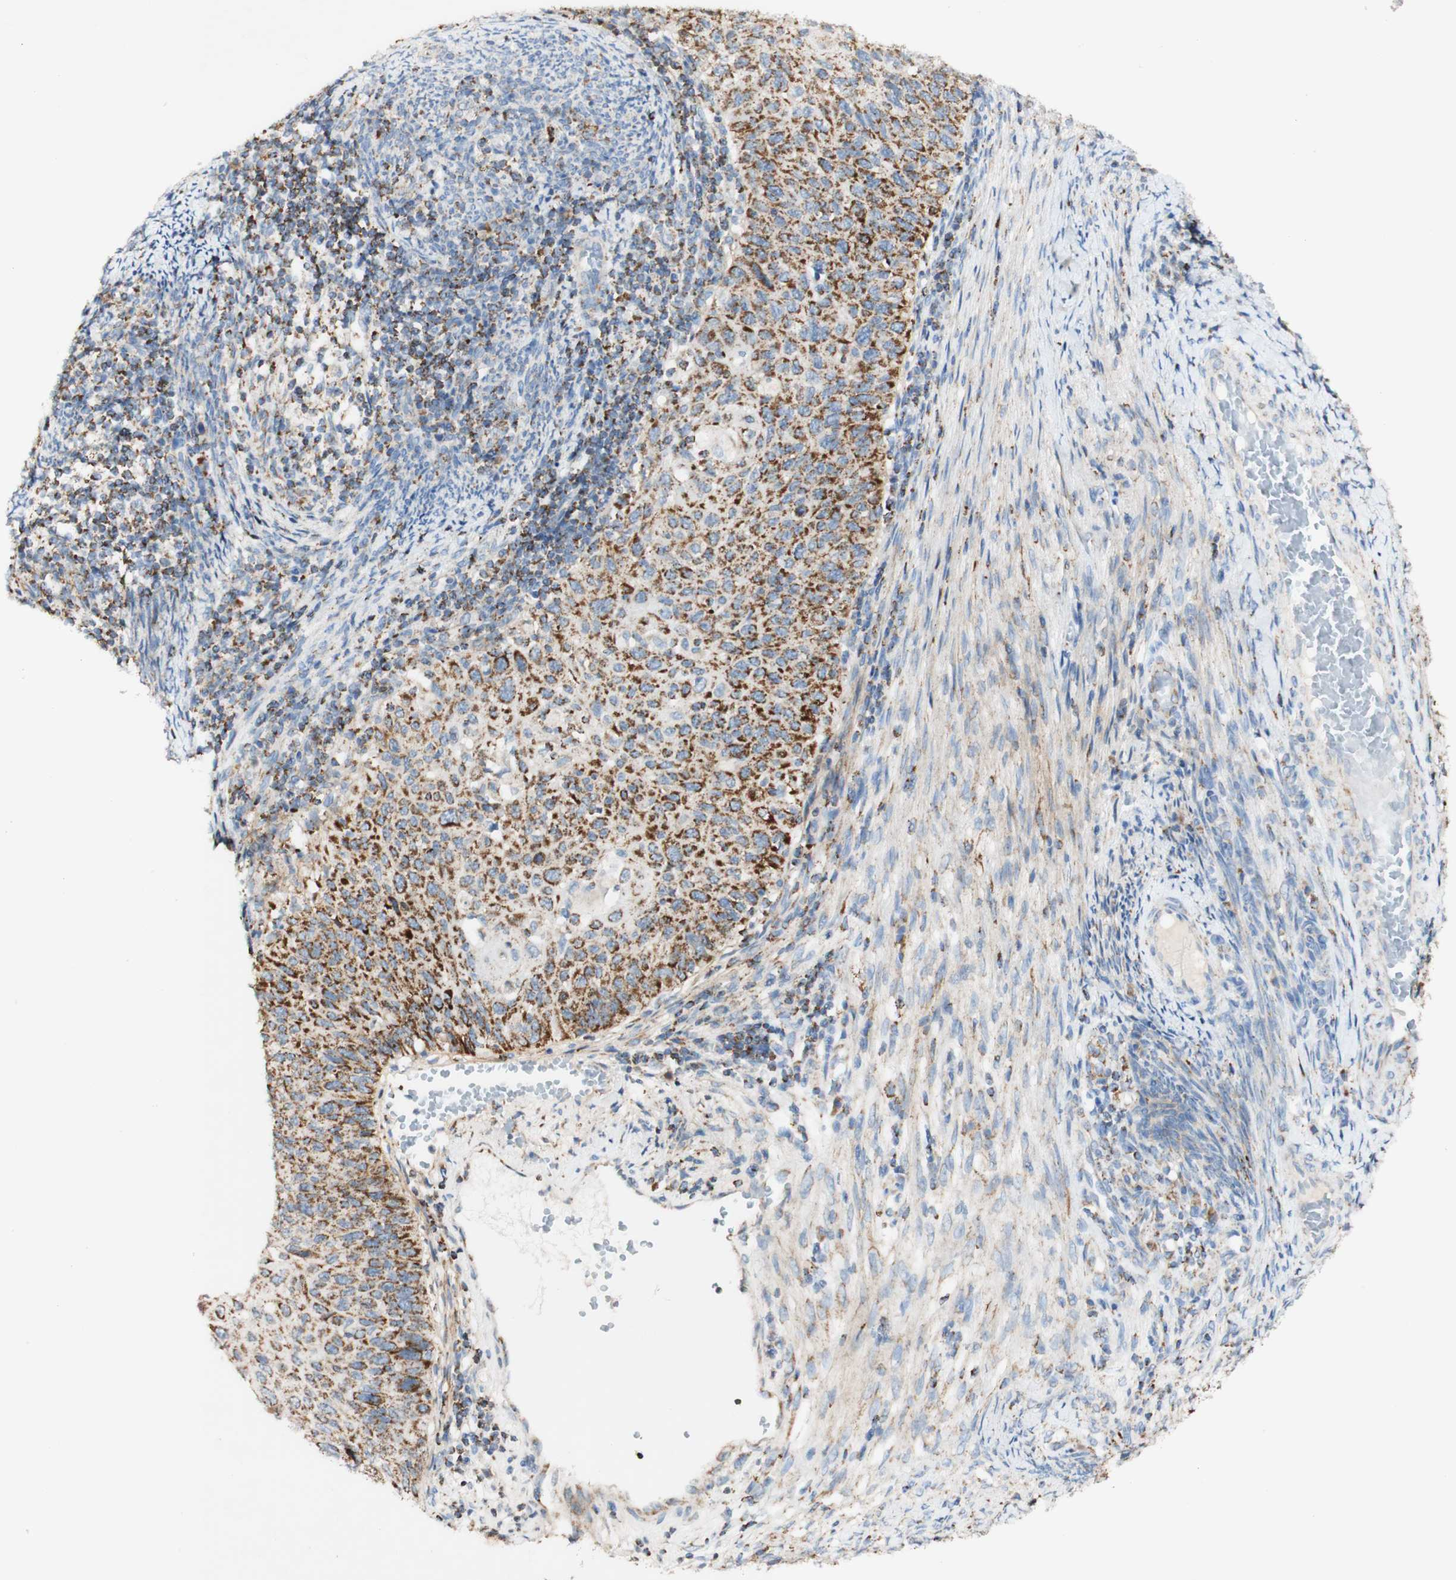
{"staining": {"intensity": "strong", "quantity": ">75%", "location": "cytoplasmic/membranous"}, "tissue": "cervical cancer", "cell_type": "Tumor cells", "image_type": "cancer", "snomed": [{"axis": "morphology", "description": "Squamous cell carcinoma, NOS"}, {"axis": "topography", "description": "Cervix"}], "caption": "Cervical cancer (squamous cell carcinoma) stained for a protein displays strong cytoplasmic/membranous positivity in tumor cells.", "gene": "OXCT1", "patient": {"sex": "female", "age": 70}}